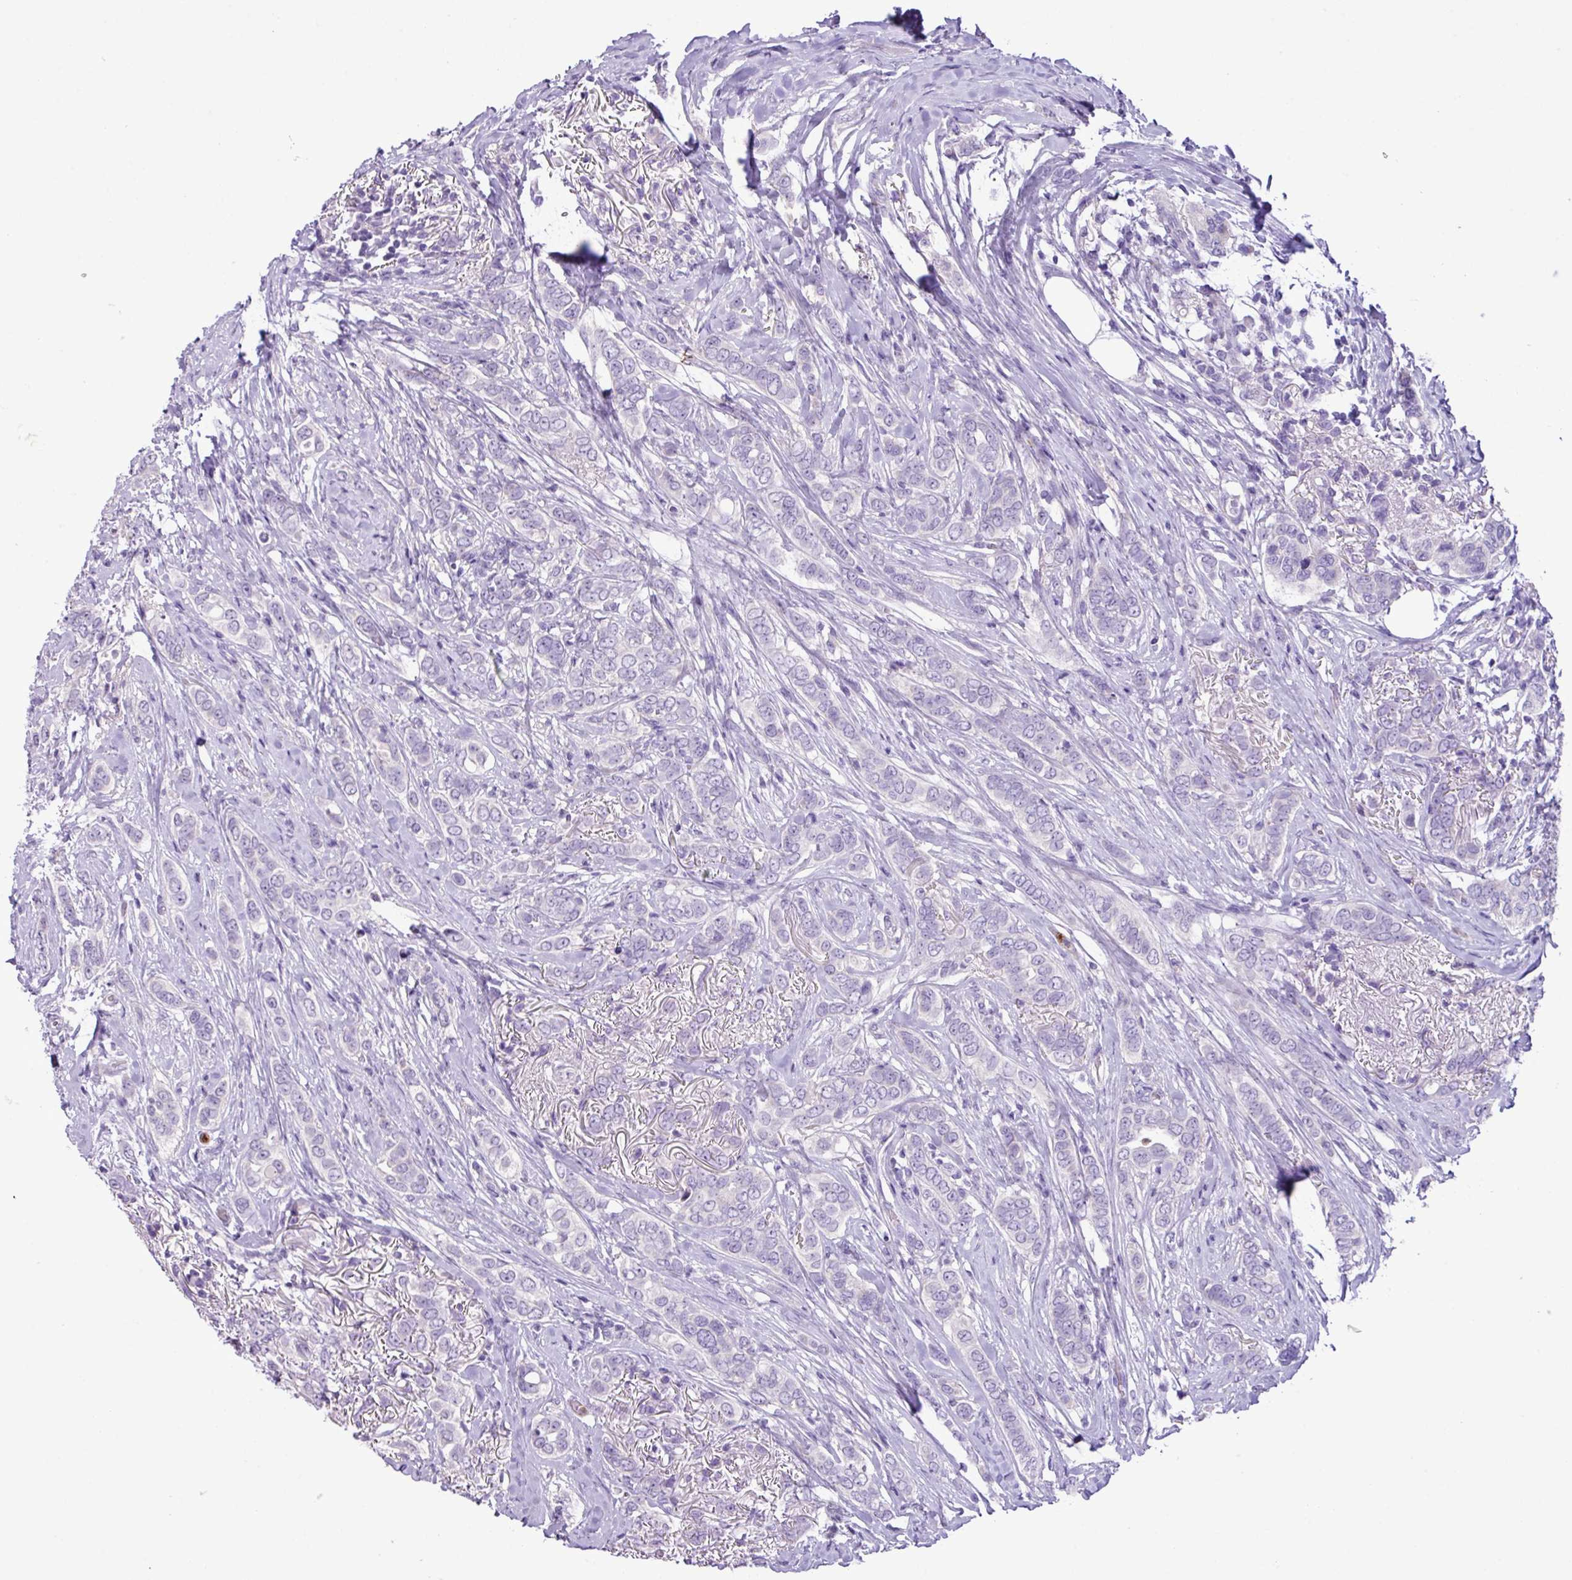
{"staining": {"intensity": "negative", "quantity": "none", "location": "none"}, "tissue": "breast cancer", "cell_type": "Tumor cells", "image_type": "cancer", "snomed": [{"axis": "morphology", "description": "Lobular carcinoma"}, {"axis": "topography", "description": "Breast"}], "caption": "Immunohistochemistry (IHC) of human breast lobular carcinoma reveals no staining in tumor cells.", "gene": "ZSCAN5A", "patient": {"sex": "female", "age": 51}}